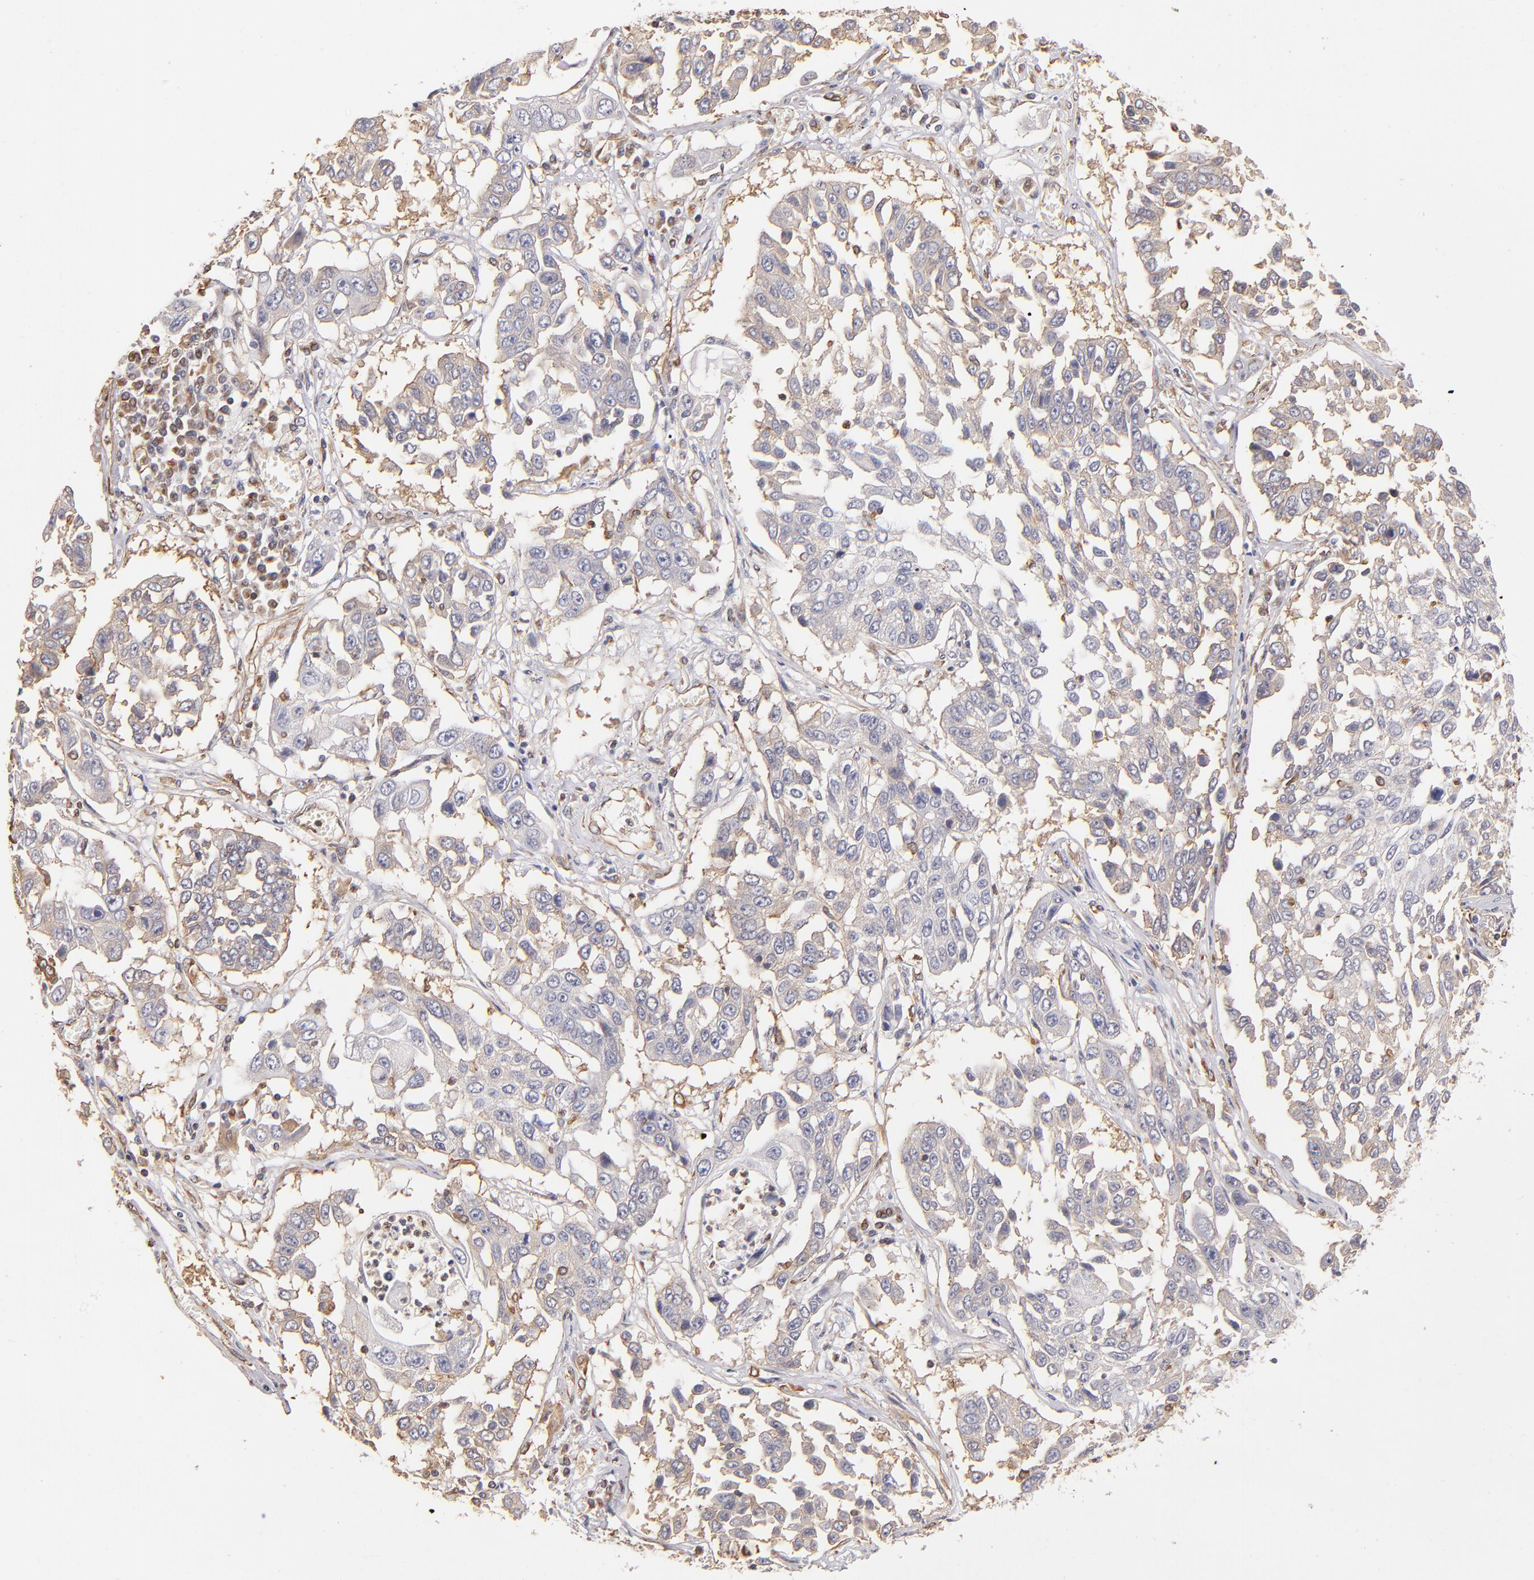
{"staining": {"intensity": "weak", "quantity": ">75%", "location": "cytoplasmic/membranous"}, "tissue": "lung cancer", "cell_type": "Tumor cells", "image_type": "cancer", "snomed": [{"axis": "morphology", "description": "Squamous cell carcinoma, NOS"}, {"axis": "topography", "description": "Lung"}], "caption": "A brown stain shows weak cytoplasmic/membranous positivity of a protein in human squamous cell carcinoma (lung) tumor cells.", "gene": "ABCC1", "patient": {"sex": "male", "age": 71}}